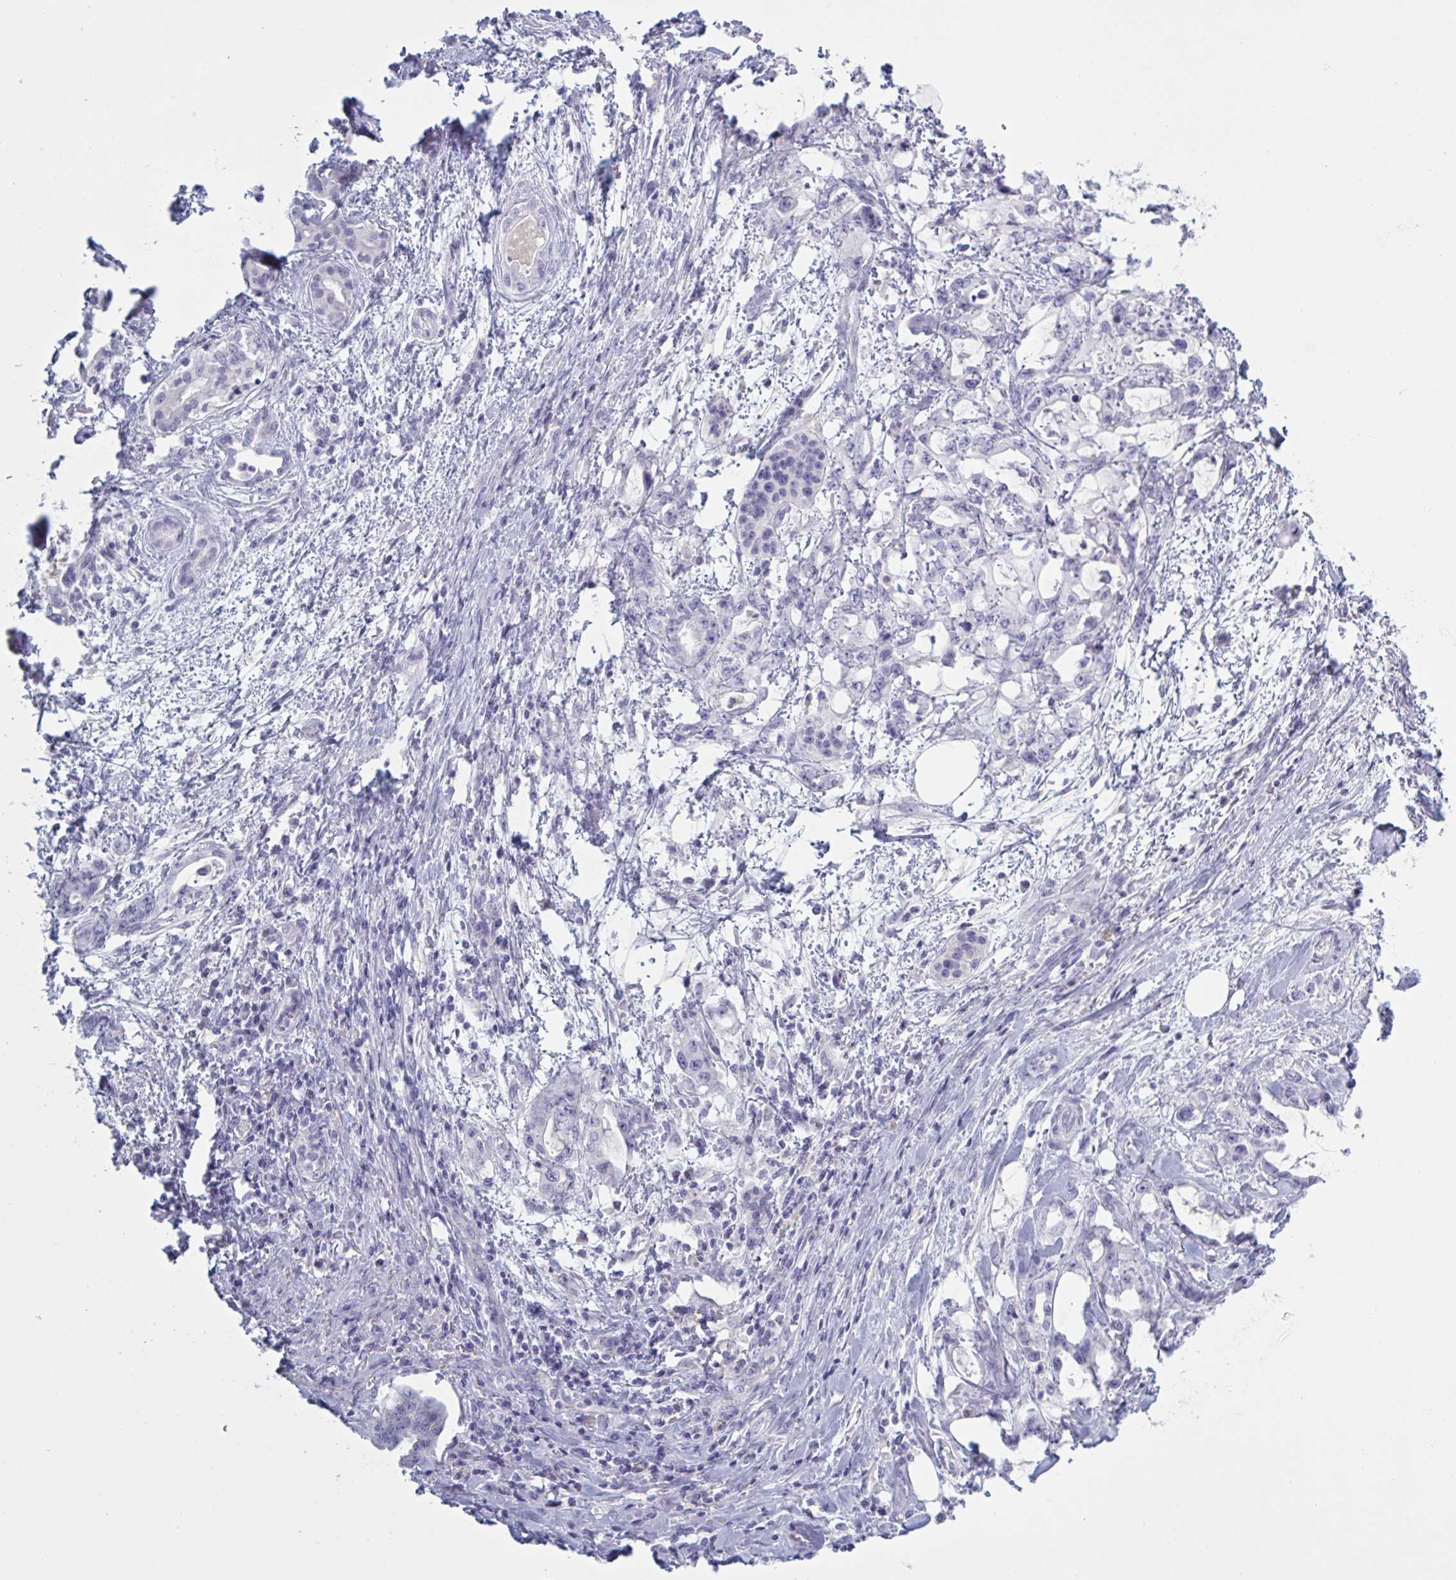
{"staining": {"intensity": "negative", "quantity": "none", "location": "none"}, "tissue": "pancreatic cancer", "cell_type": "Tumor cells", "image_type": "cancer", "snomed": [{"axis": "morphology", "description": "Adenocarcinoma, NOS"}, {"axis": "topography", "description": "Pancreas"}], "caption": "Adenocarcinoma (pancreatic) was stained to show a protein in brown. There is no significant staining in tumor cells.", "gene": "NDUFC2", "patient": {"sex": "female", "age": 61}}